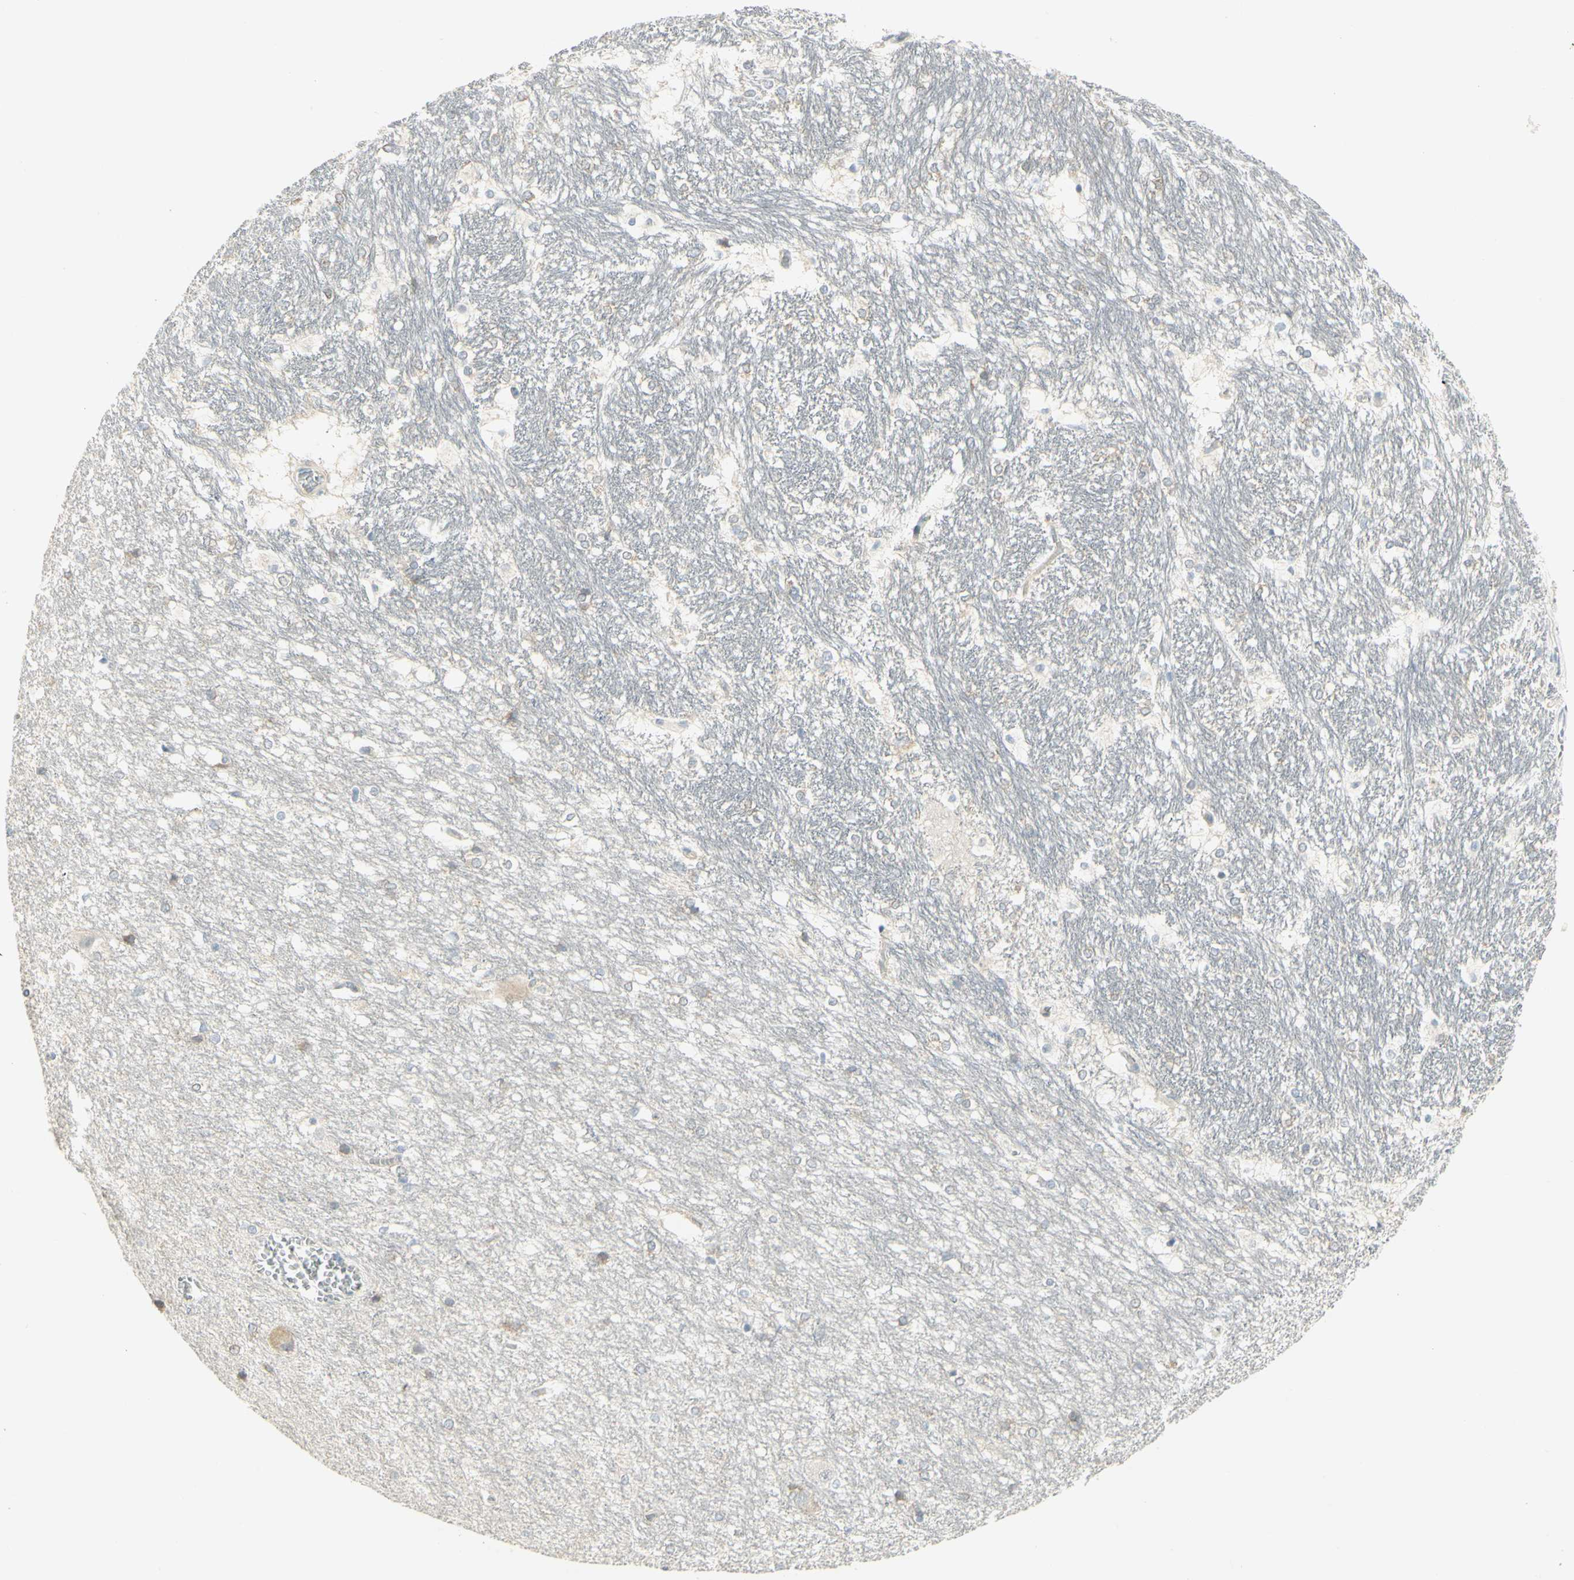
{"staining": {"intensity": "weak", "quantity": "<25%", "location": "cytoplasmic/membranous"}, "tissue": "hippocampus", "cell_type": "Glial cells", "image_type": "normal", "snomed": [{"axis": "morphology", "description": "Normal tissue, NOS"}, {"axis": "topography", "description": "Hippocampus"}], "caption": "A high-resolution photomicrograph shows IHC staining of normal hippocampus, which demonstrates no significant expression in glial cells.", "gene": "CCNB2", "patient": {"sex": "female", "age": 19}}